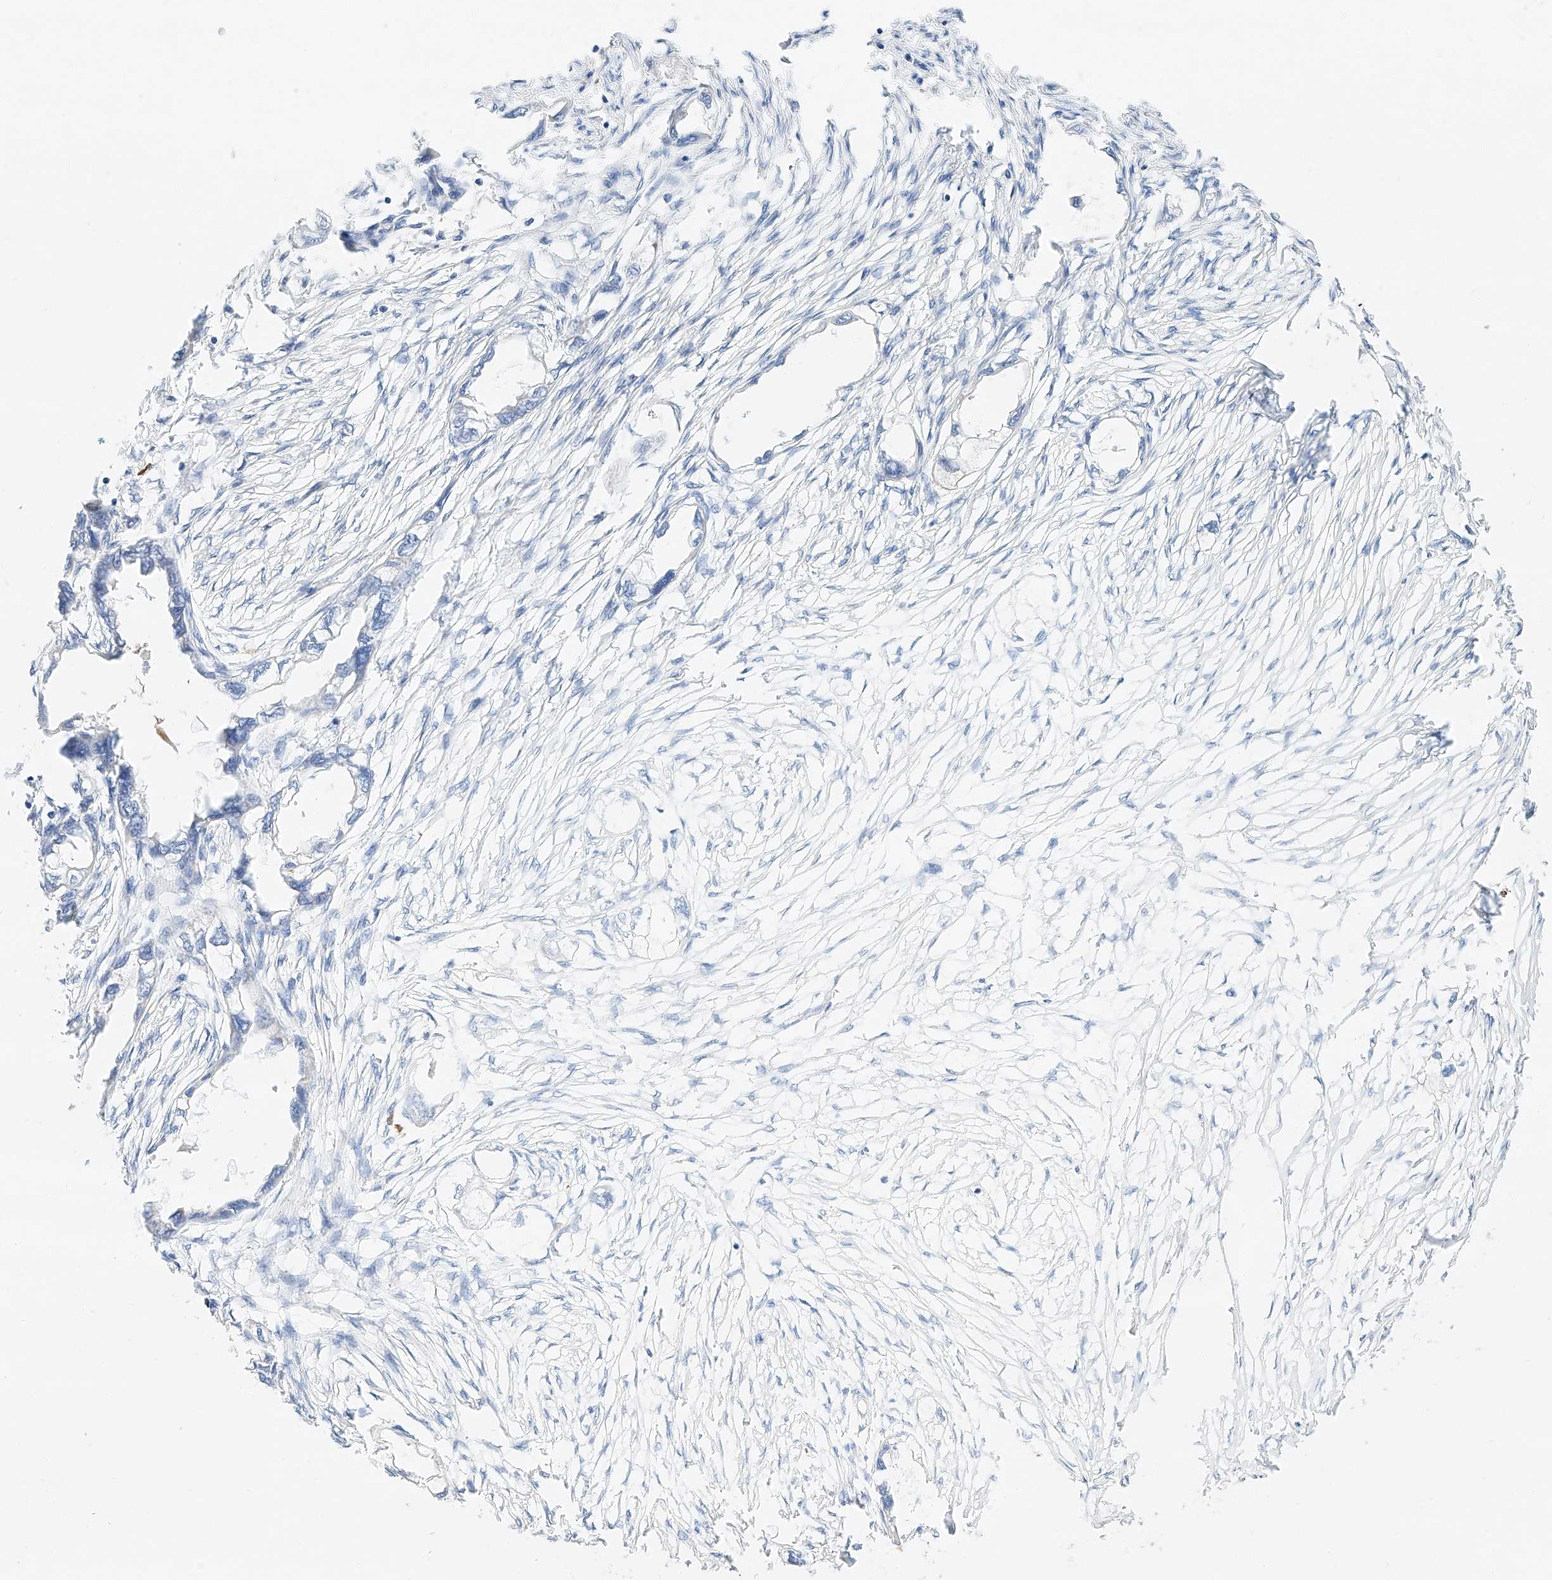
{"staining": {"intensity": "negative", "quantity": "none", "location": "none"}, "tissue": "endometrial cancer", "cell_type": "Tumor cells", "image_type": "cancer", "snomed": [{"axis": "morphology", "description": "Adenocarcinoma, NOS"}, {"axis": "morphology", "description": "Adenocarcinoma, metastatic, NOS"}, {"axis": "topography", "description": "Adipose tissue"}, {"axis": "topography", "description": "Endometrium"}], "caption": "This is an IHC histopathology image of human endometrial cancer. There is no positivity in tumor cells.", "gene": "GLMN", "patient": {"sex": "female", "age": 67}}